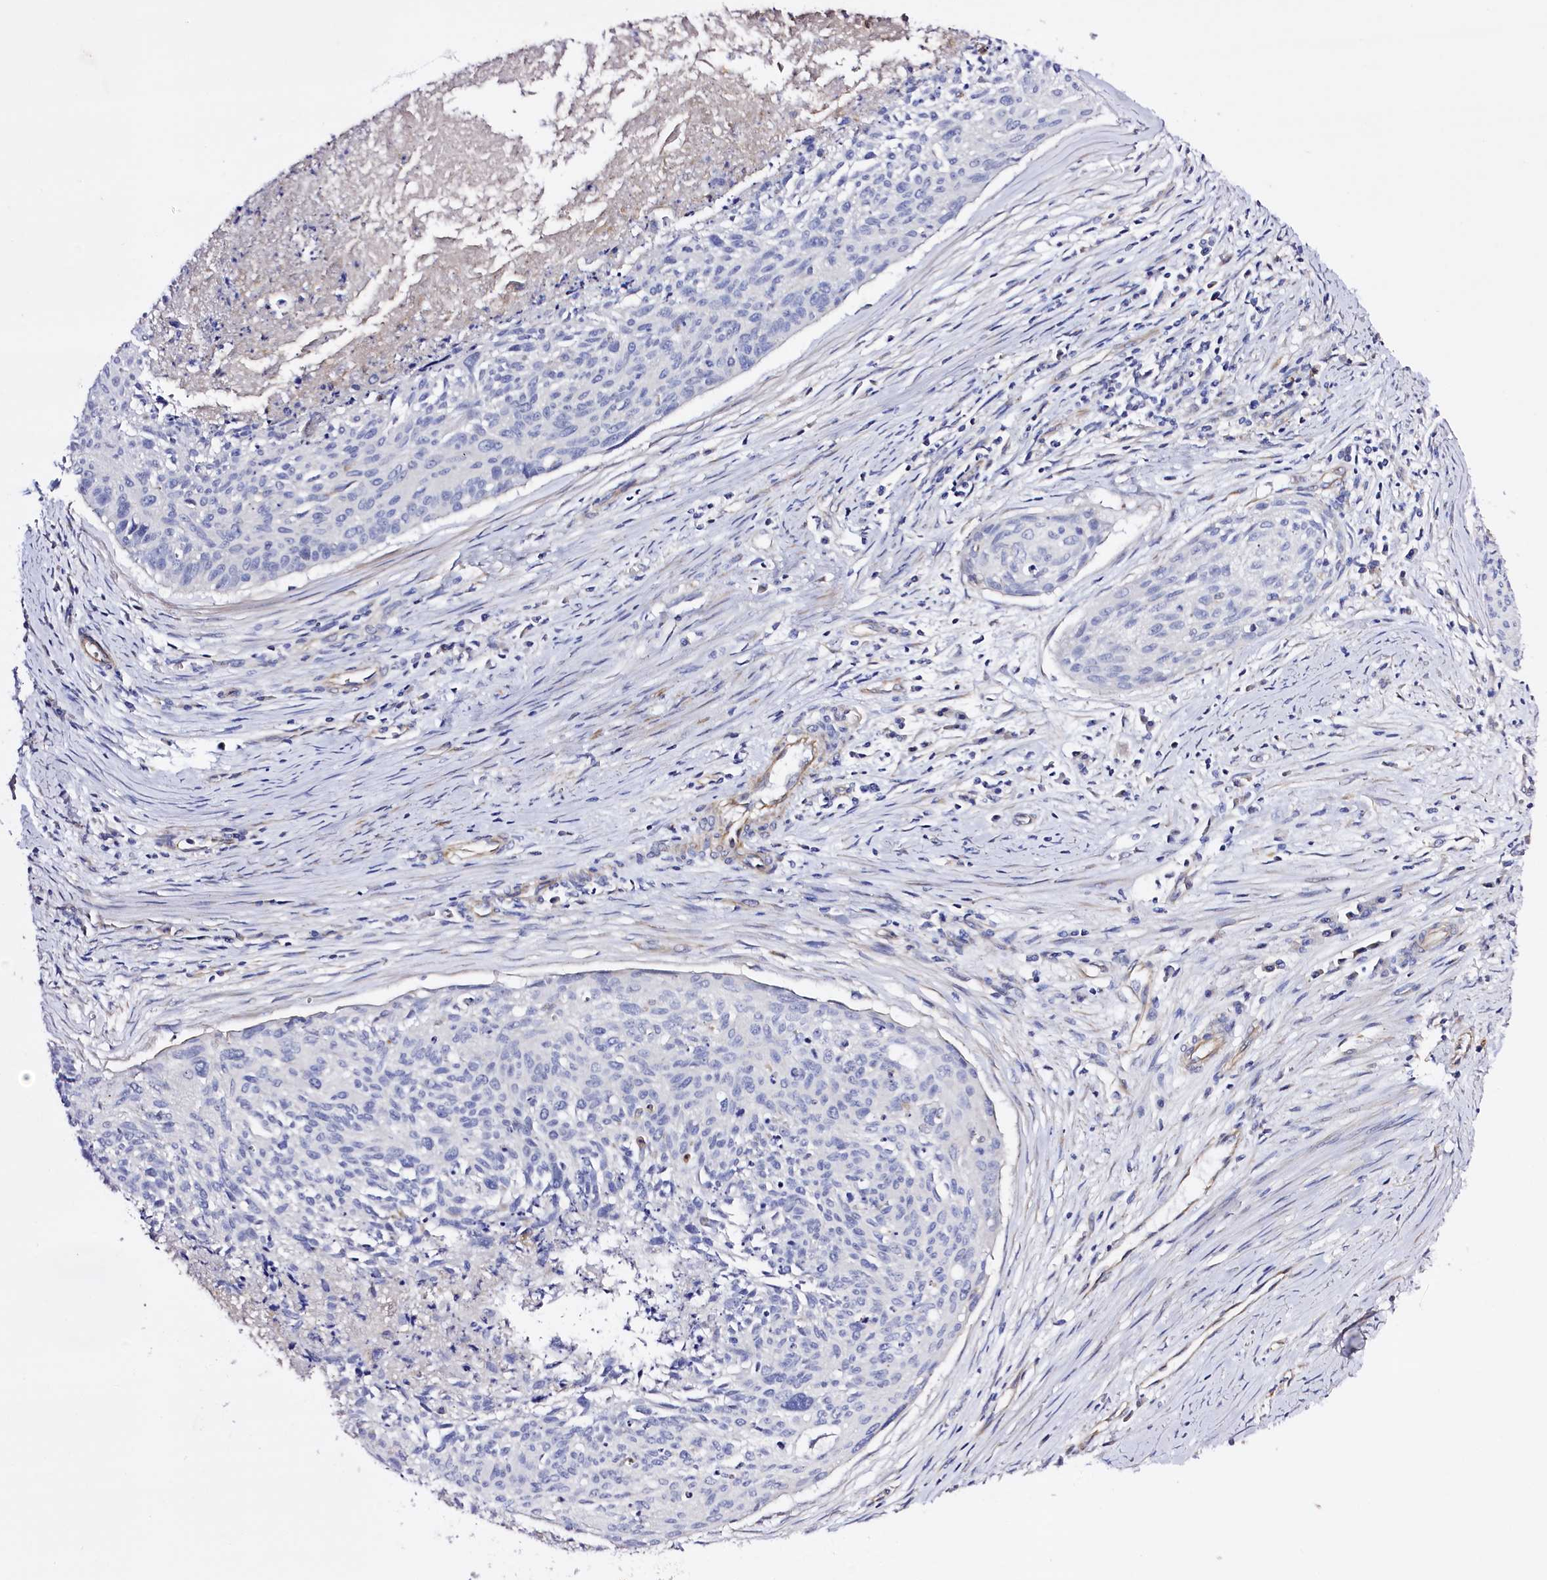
{"staining": {"intensity": "negative", "quantity": "none", "location": "none"}, "tissue": "cervical cancer", "cell_type": "Tumor cells", "image_type": "cancer", "snomed": [{"axis": "morphology", "description": "Squamous cell carcinoma, NOS"}, {"axis": "topography", "description": "Cervix"}], "caption": "Protein analysis of cervical cancer (squamous cell carcinoma) reveals no significant positivity in tumor cells.", "gene": "SLC7A1", "patient": {"sex": "female", "age": 55}}